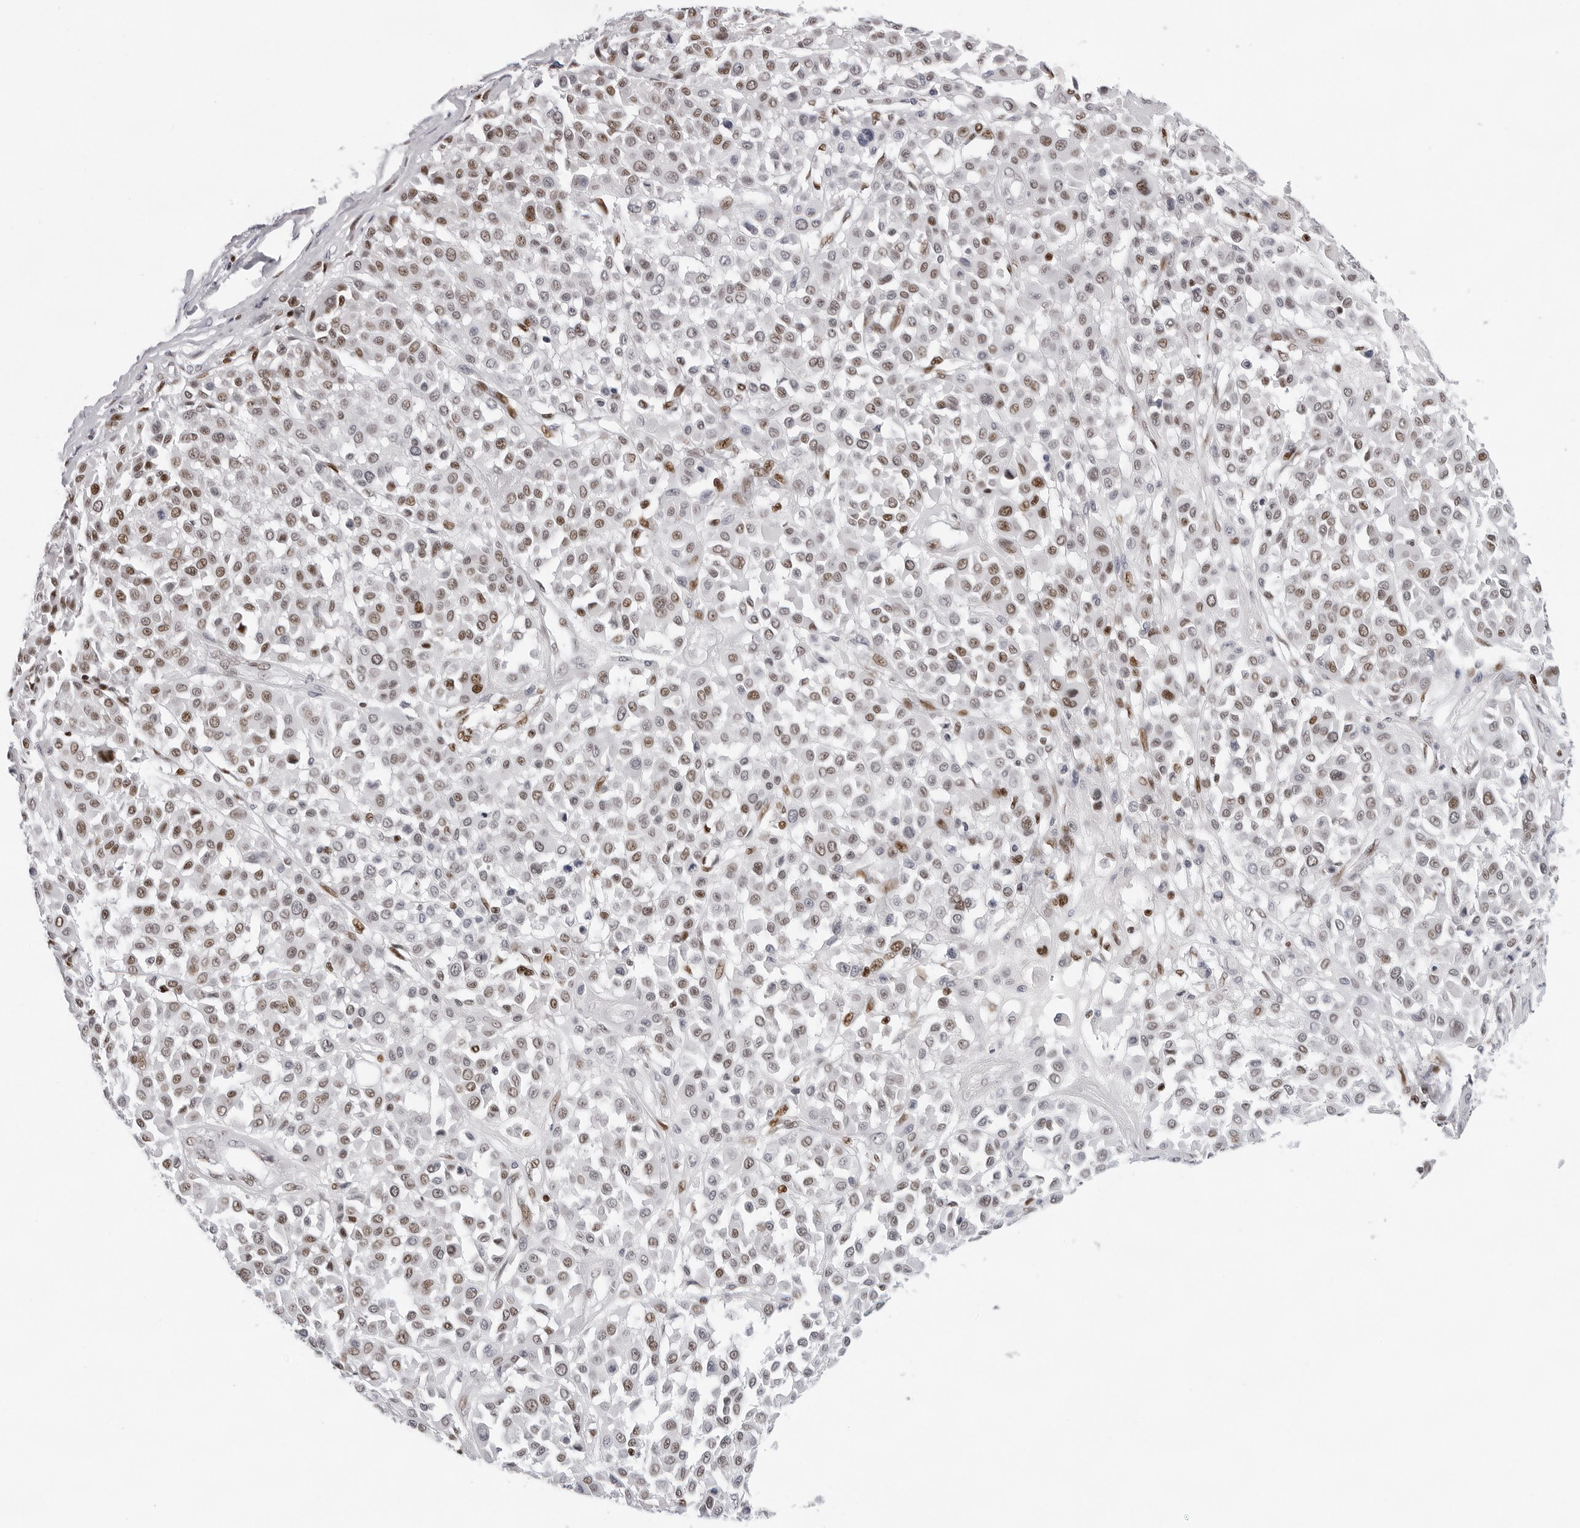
{"staining": {"intensity": "weak", "quantity": "25%-75%", "location": "nuclear"}, "tissue": "melanoma", "cell_type": "Tumor cells", "image_type": "cancer", "snomed": [{"axis": "morphology", "description": "Malignant melanoma, Metastatic site"}, {"axis": "topography", "description": "Soft tissue"}], "caption": "The immunohistochemical stain labels weak nuclear staining in tumor cells of malignant melanoma (metastatic site) tissue. The staining was performed using DAB to visualize the protein expression in brown, while the nuclei were stained in blue with hematoxylin (Magnification: 20x).", "gene": "OGG1", "patient": {"sex": "male", "age": 41}}